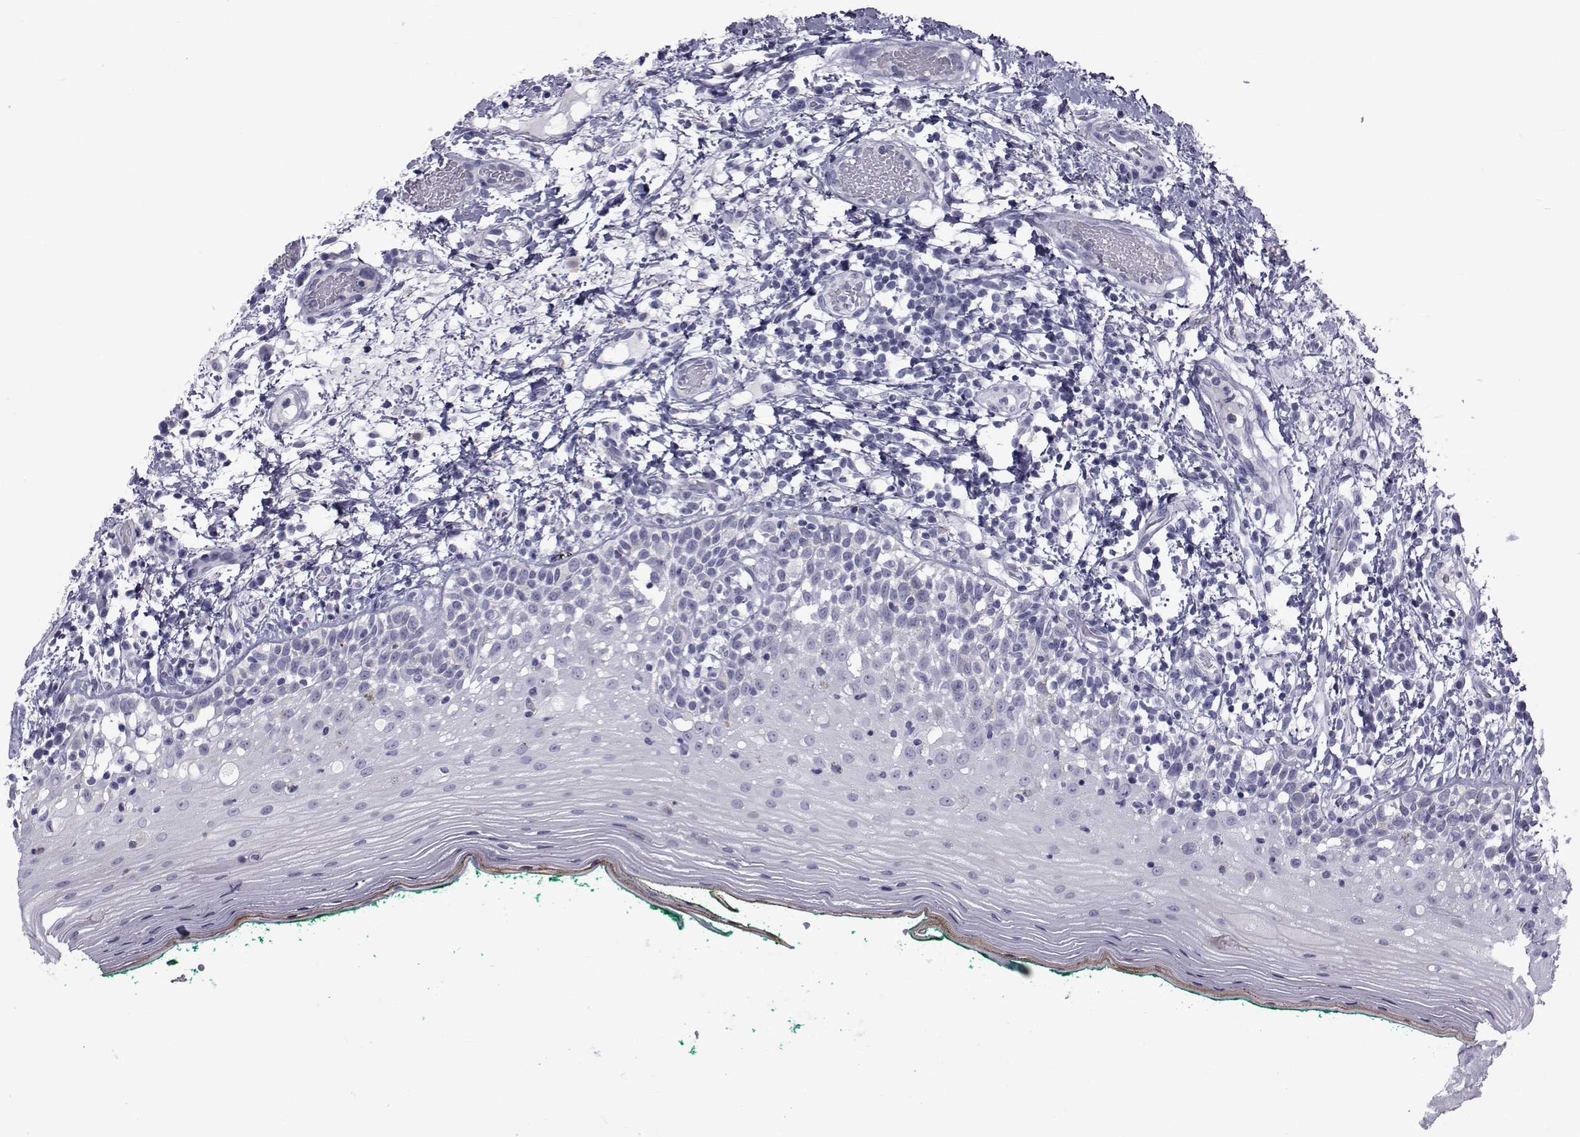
{"staining": {"intensity": "negative", "quantity": "none", "location": "none"}, "tissue": "oral mucosa", "cell_type": "Squamous epithelial cells", "image_type": "normal", "snomed": [{"axis": "morphology", "description": "Normal tissue, NOS"}, {"axis": "topography", "description": "Oral tissue"}], "caption": "Immunohistochemistry (IHC) of normal human oral mucosa reveals no staining in squamous epithelial cells.", "gene": "FDXR", "patient": {"sex": "female", "age": 83}}